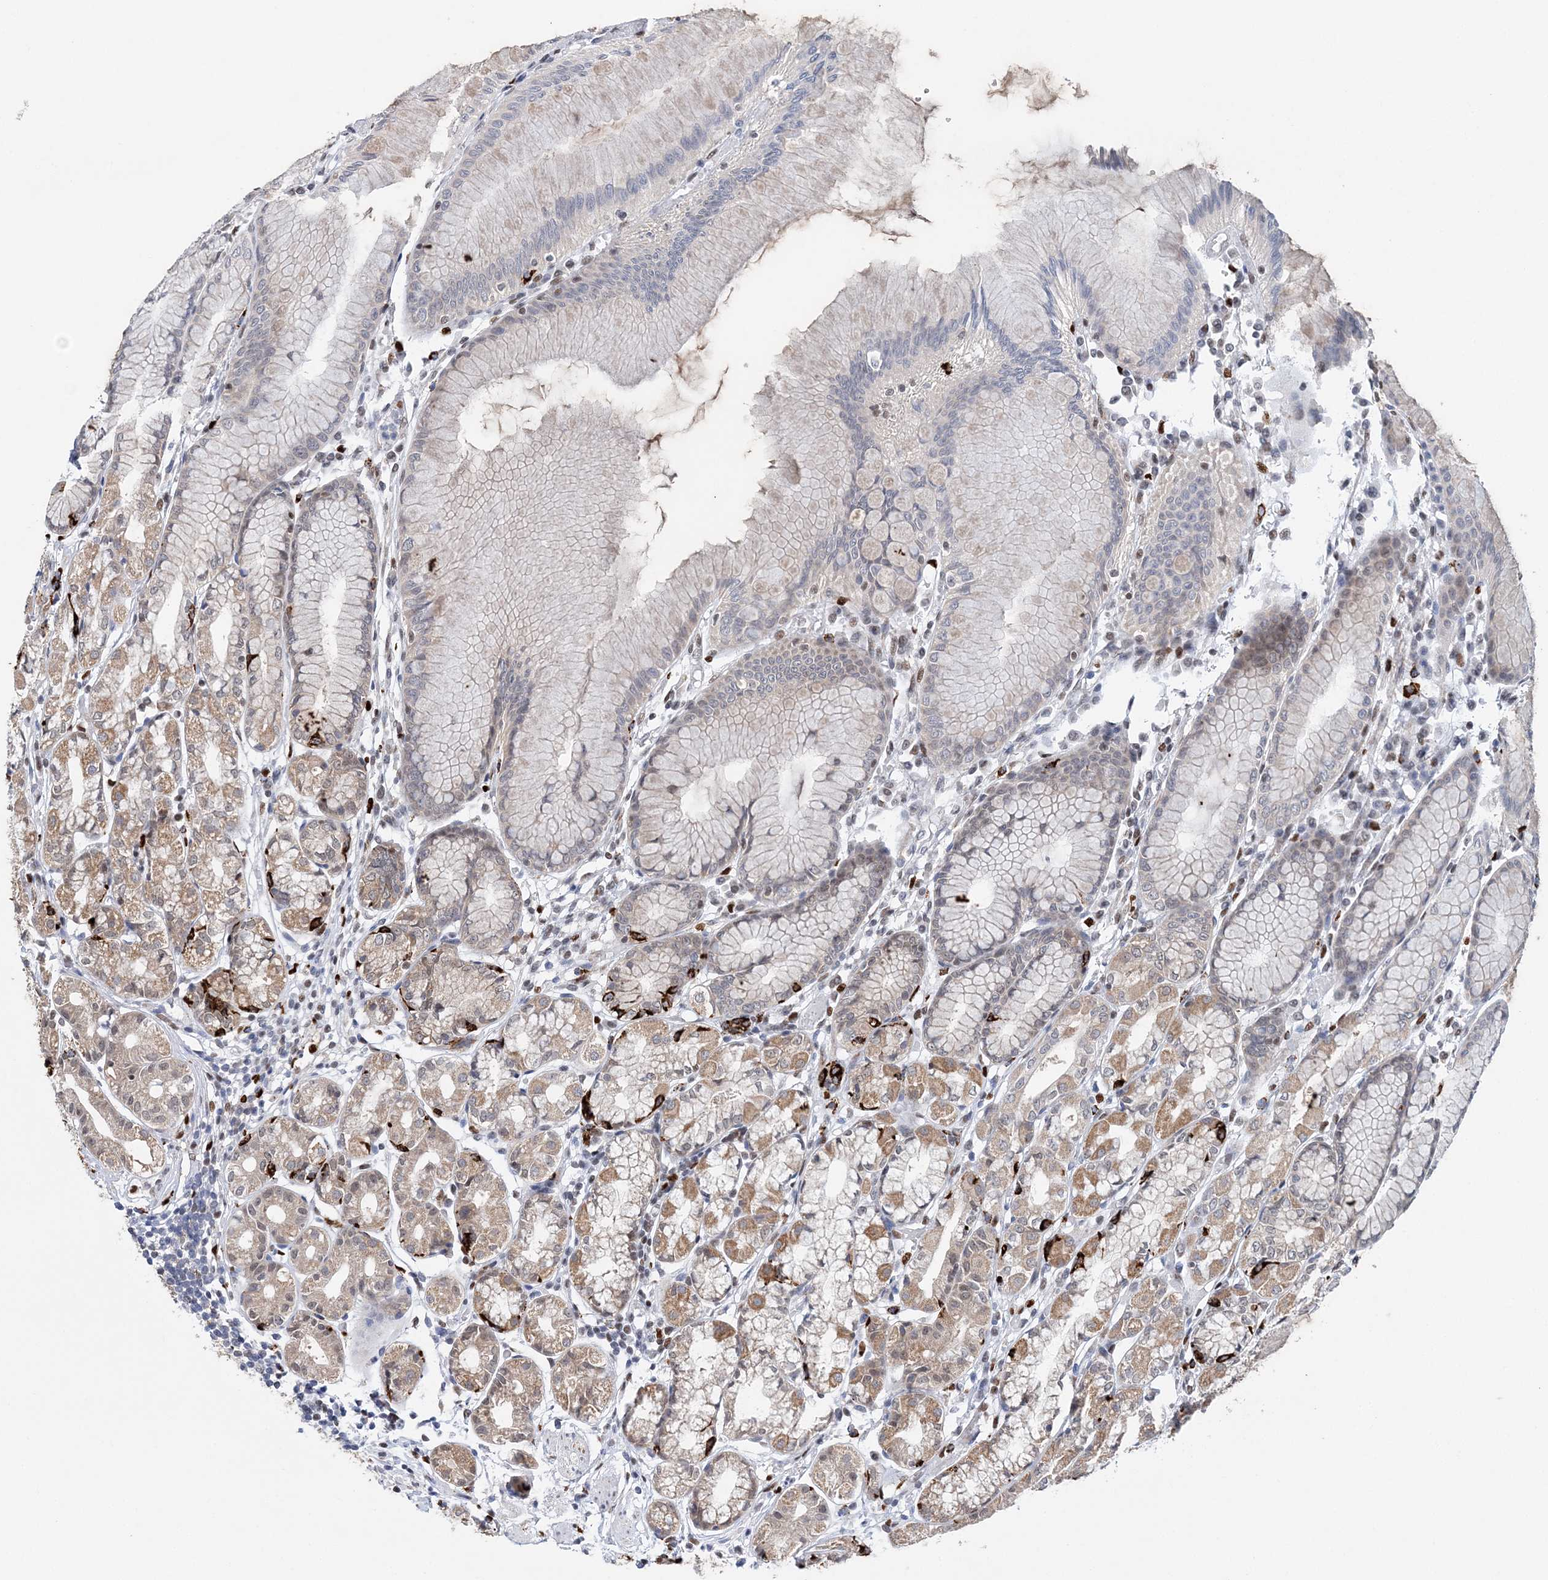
{"staining": {"intensity": "strong", "quantity": "<25%", "location": "cytoplasmic/membranous"}, "tissue": "stomach", "cell_type": "Glandular cells", "image_type": "normal", "snomed": [{"axis": "morphology", "description": "Normal tissue, NOS"}, {"axis": "topography", "description": "Stomach"}], "caption": "IHC staining of normal stomach, which exhibits medium levels of strong cytoplasmic/membranous positivity in about <25% of glandular cells indicating strong cytoplasmic/membranous protein expression. The staining was performed using DAB (brown) for protein detection and nuclei were counterstained in hematoxylin (blue).", "gene": "NIT2", "patient": {"sex": "female", "age": 57}}